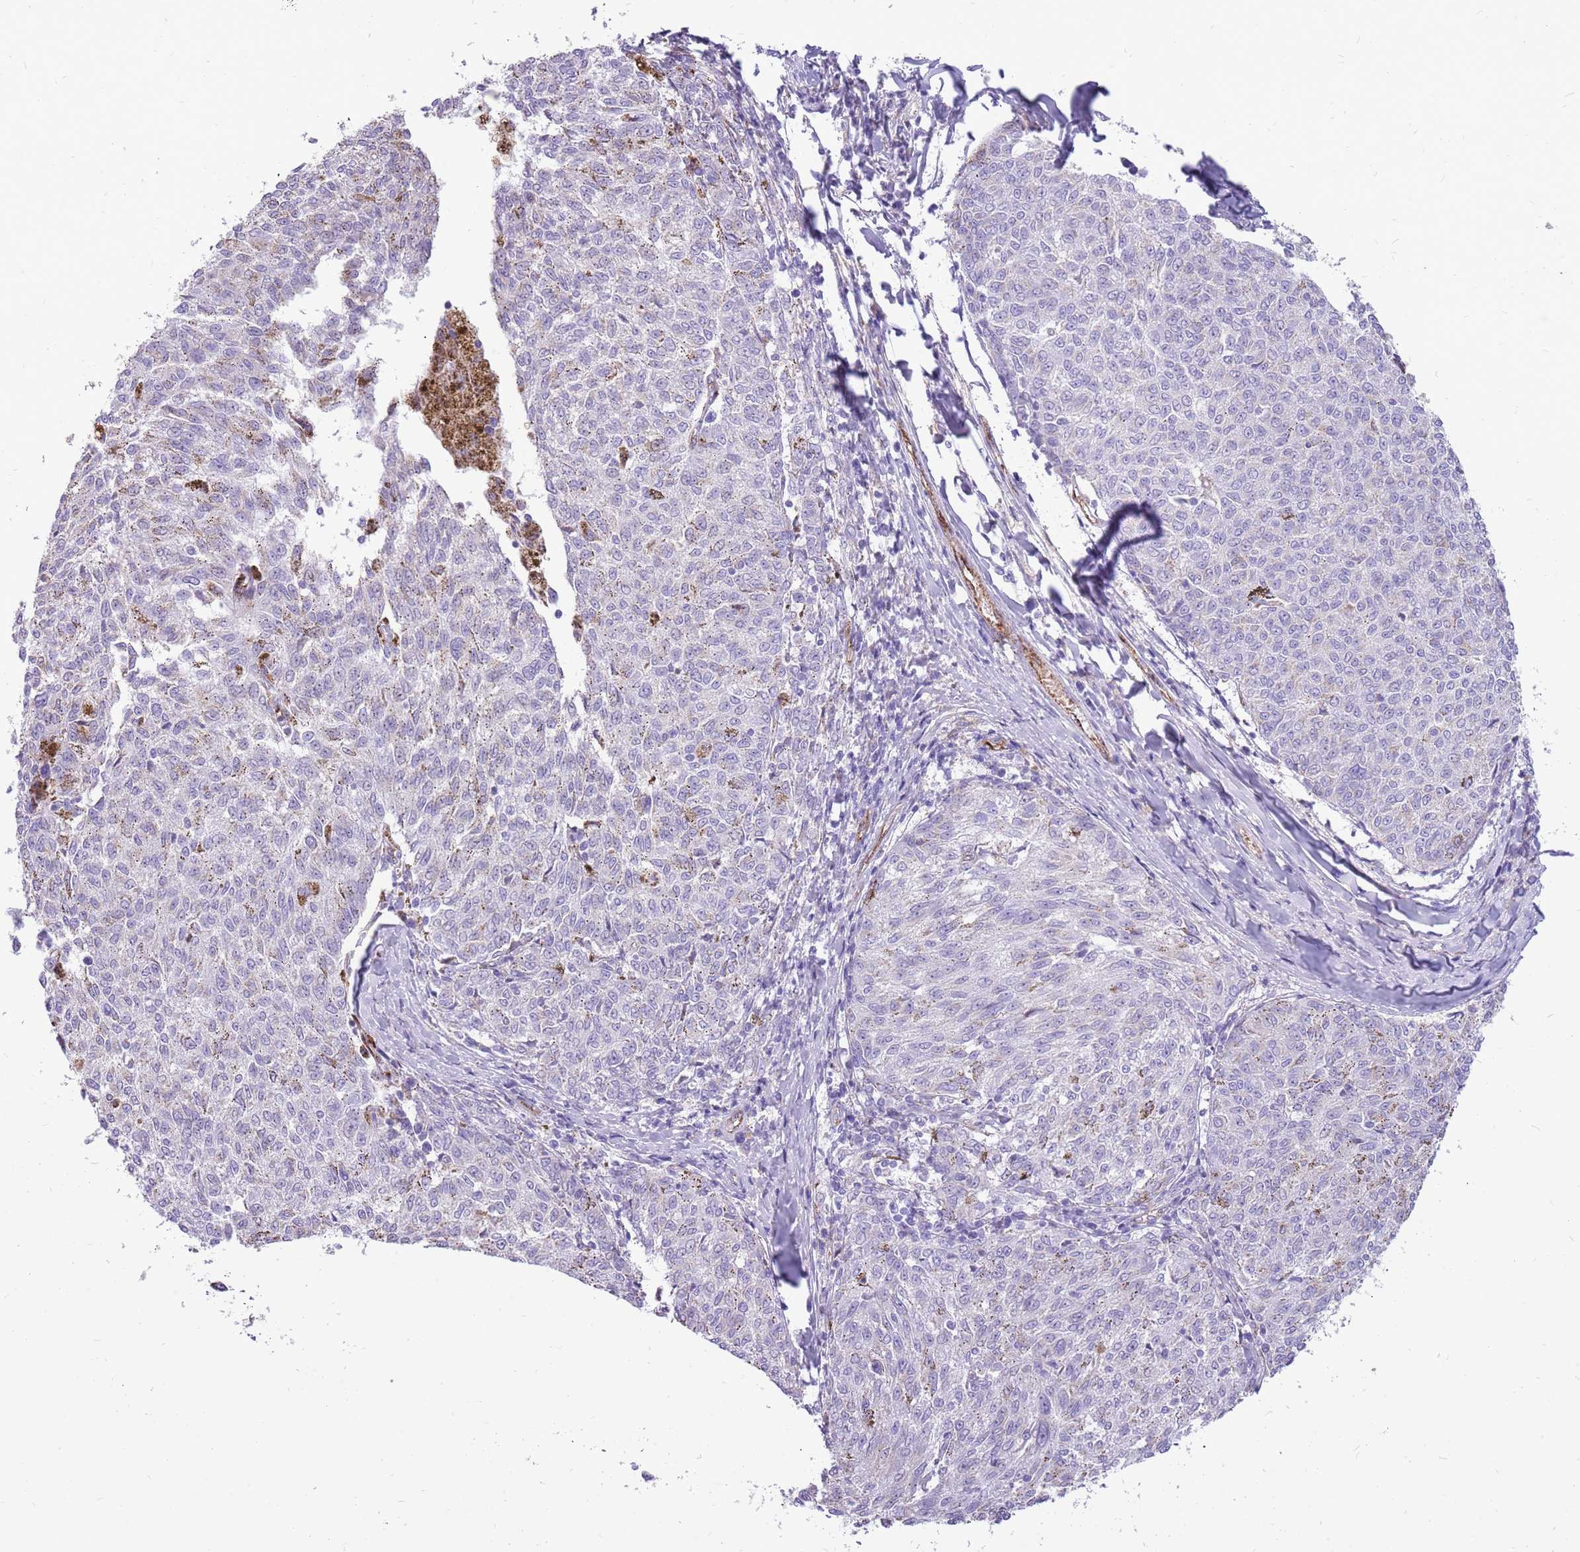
{"staining": {"intensity": "negative", "quantity": "none", "location": "none"}, "tissue": "melanoma", "cell_type": "Tumor cells", "image_type": "cancer", "snomed": [{"axis": "morphology", "description": "Malignant melanoma, NOS"}, {"axis": "topography", "description": "Skin"}], "caption": "Immunohistochemical staining of malignant melanoma shows no significant expression in tumor cells. The staining is performed using DAB (3,3'-diaminobenzidine) brown chromogen with nuclei counter-stained in using hematoxylin.", "gene": "PCNX1", "patient": {"sex": "female", "age": 72}}